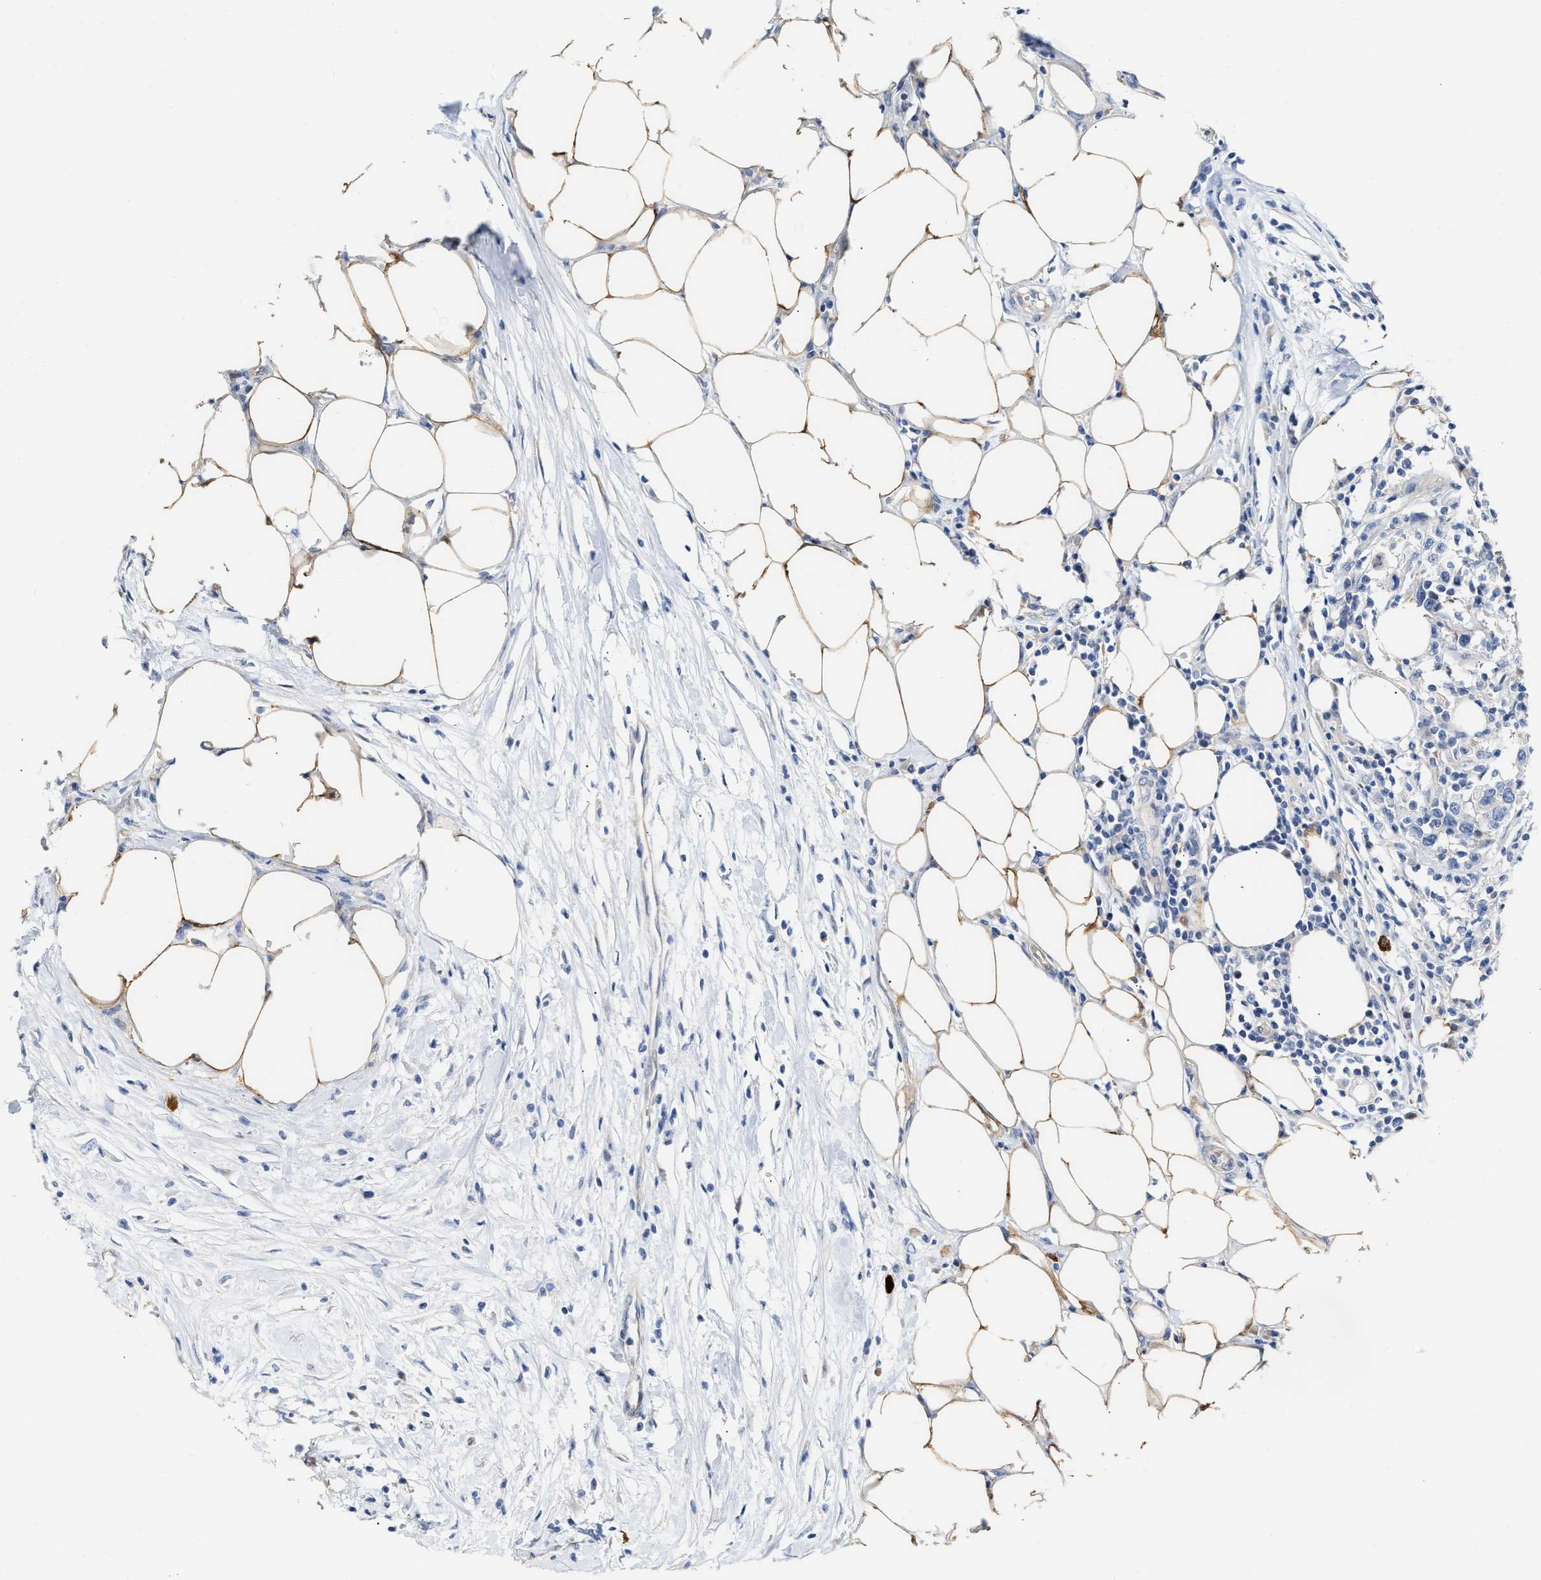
{"staining": {"intensity": "negative", "quantity": "none", "location": "none"}, "tissue": "urothelial cancer", "cell_type": "Tumor cells", "image_type": "cancer", "snomed": [{"axis": "morphology", "description": "Urothelial carcinoma, High grade"}, {"axis": "topography", "description": "Urinary bladder"}], "caption": "This is an immunohistochemistry (IHC) micrograph of human urothelial cancer. There is no staining in tumor cells.", "gene": "FHL1", "patient": {"sex": "male", "age": 61}}